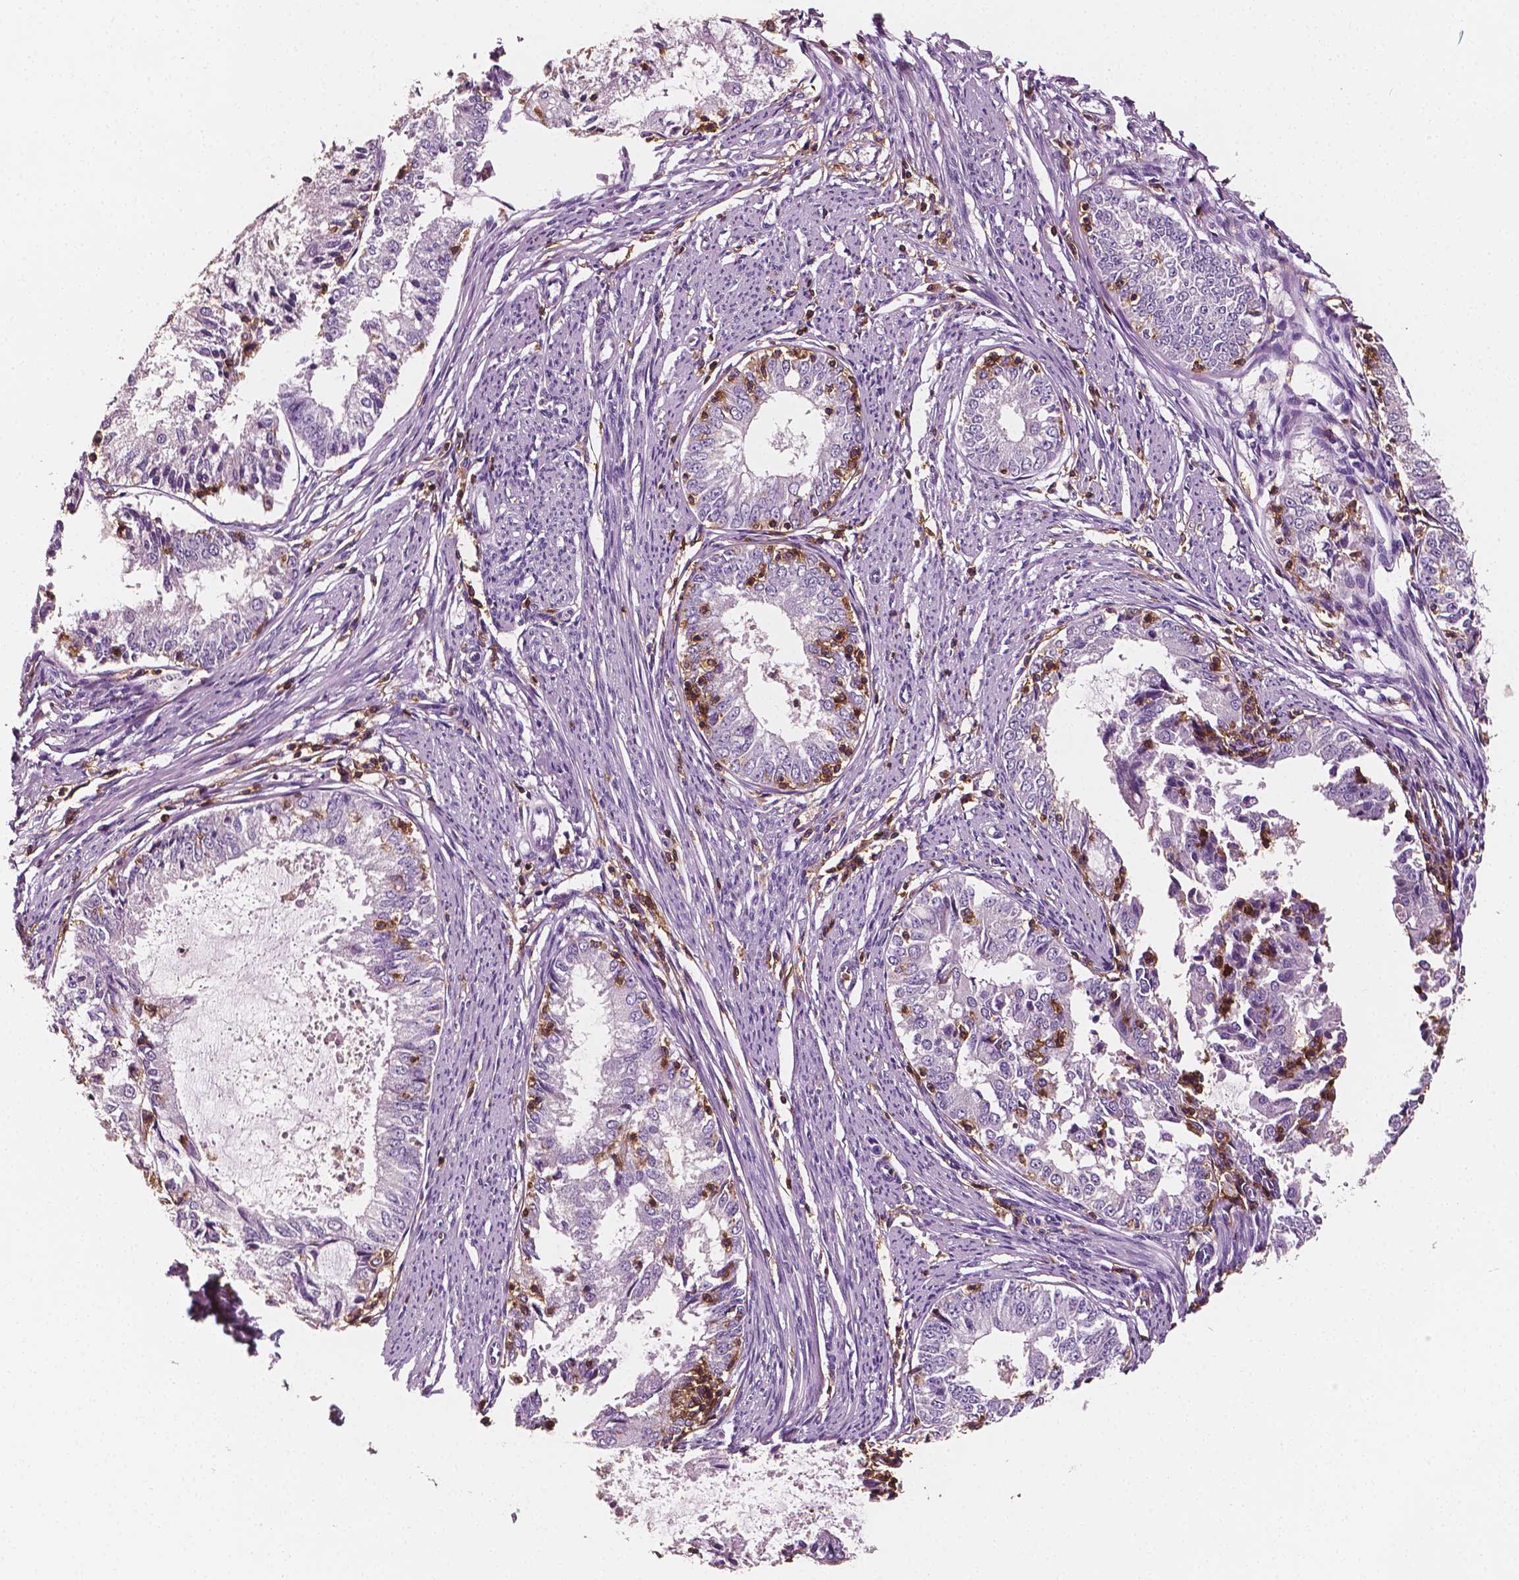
{"staining": {"intensity": "negative", "quantity": "none", "location": "none"}, "tissue": "endometrial cancer", "cell_type": "Tumor cells", "image_type": "cancer", "snomed": [{"axis": "morphology", "description": "Adenocarcinoma, NOS"}, {"axis": "topography", "description": "Endometrium"}], "caption": "This is an IHC micrograph of adenocarcinoma (endometrial). There is no staining in tumor cells.", "gene": "PTPRC", "patient": {"sex": "female", "age": 57}}